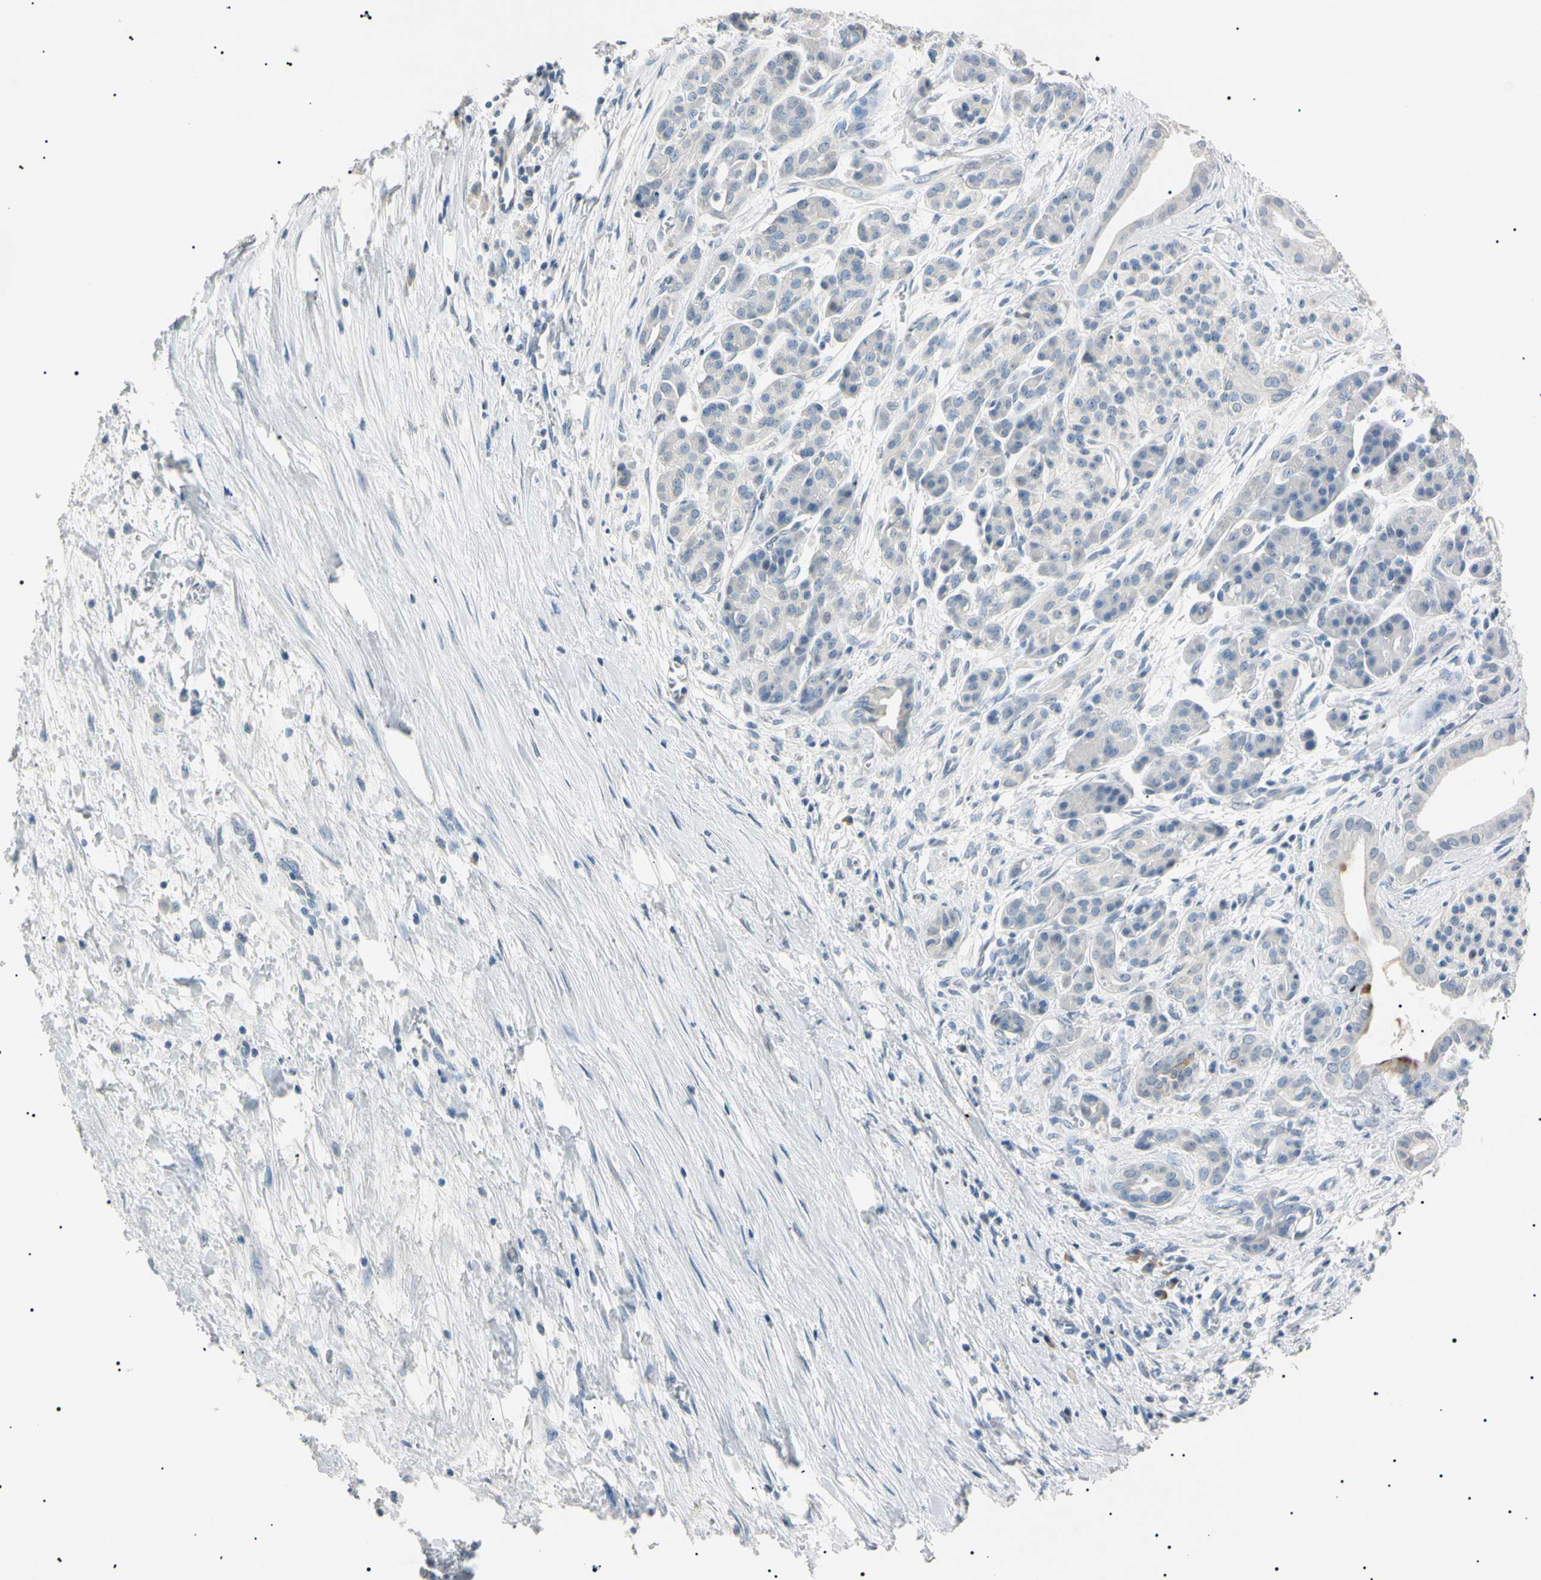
{"staining": {"intensity": "negative", "quantity": "none", "location": "none"}, "tissue": "pancreatic cancer", "cell_type": "Tumor cells", "image_type": "cancer", "snomed": [{"axis": "morphology", "description": "Adenocarcinoma, NOS"}, {"axis": "topography", "description": "Pancreas"}], "caption": "A high-resolution image shows IHC staining of pancreatic cancer, which exhibits no significant positivity in tumor cells.", "gene": "CGB3", "patient": {"sex": "male", "age": 59}}